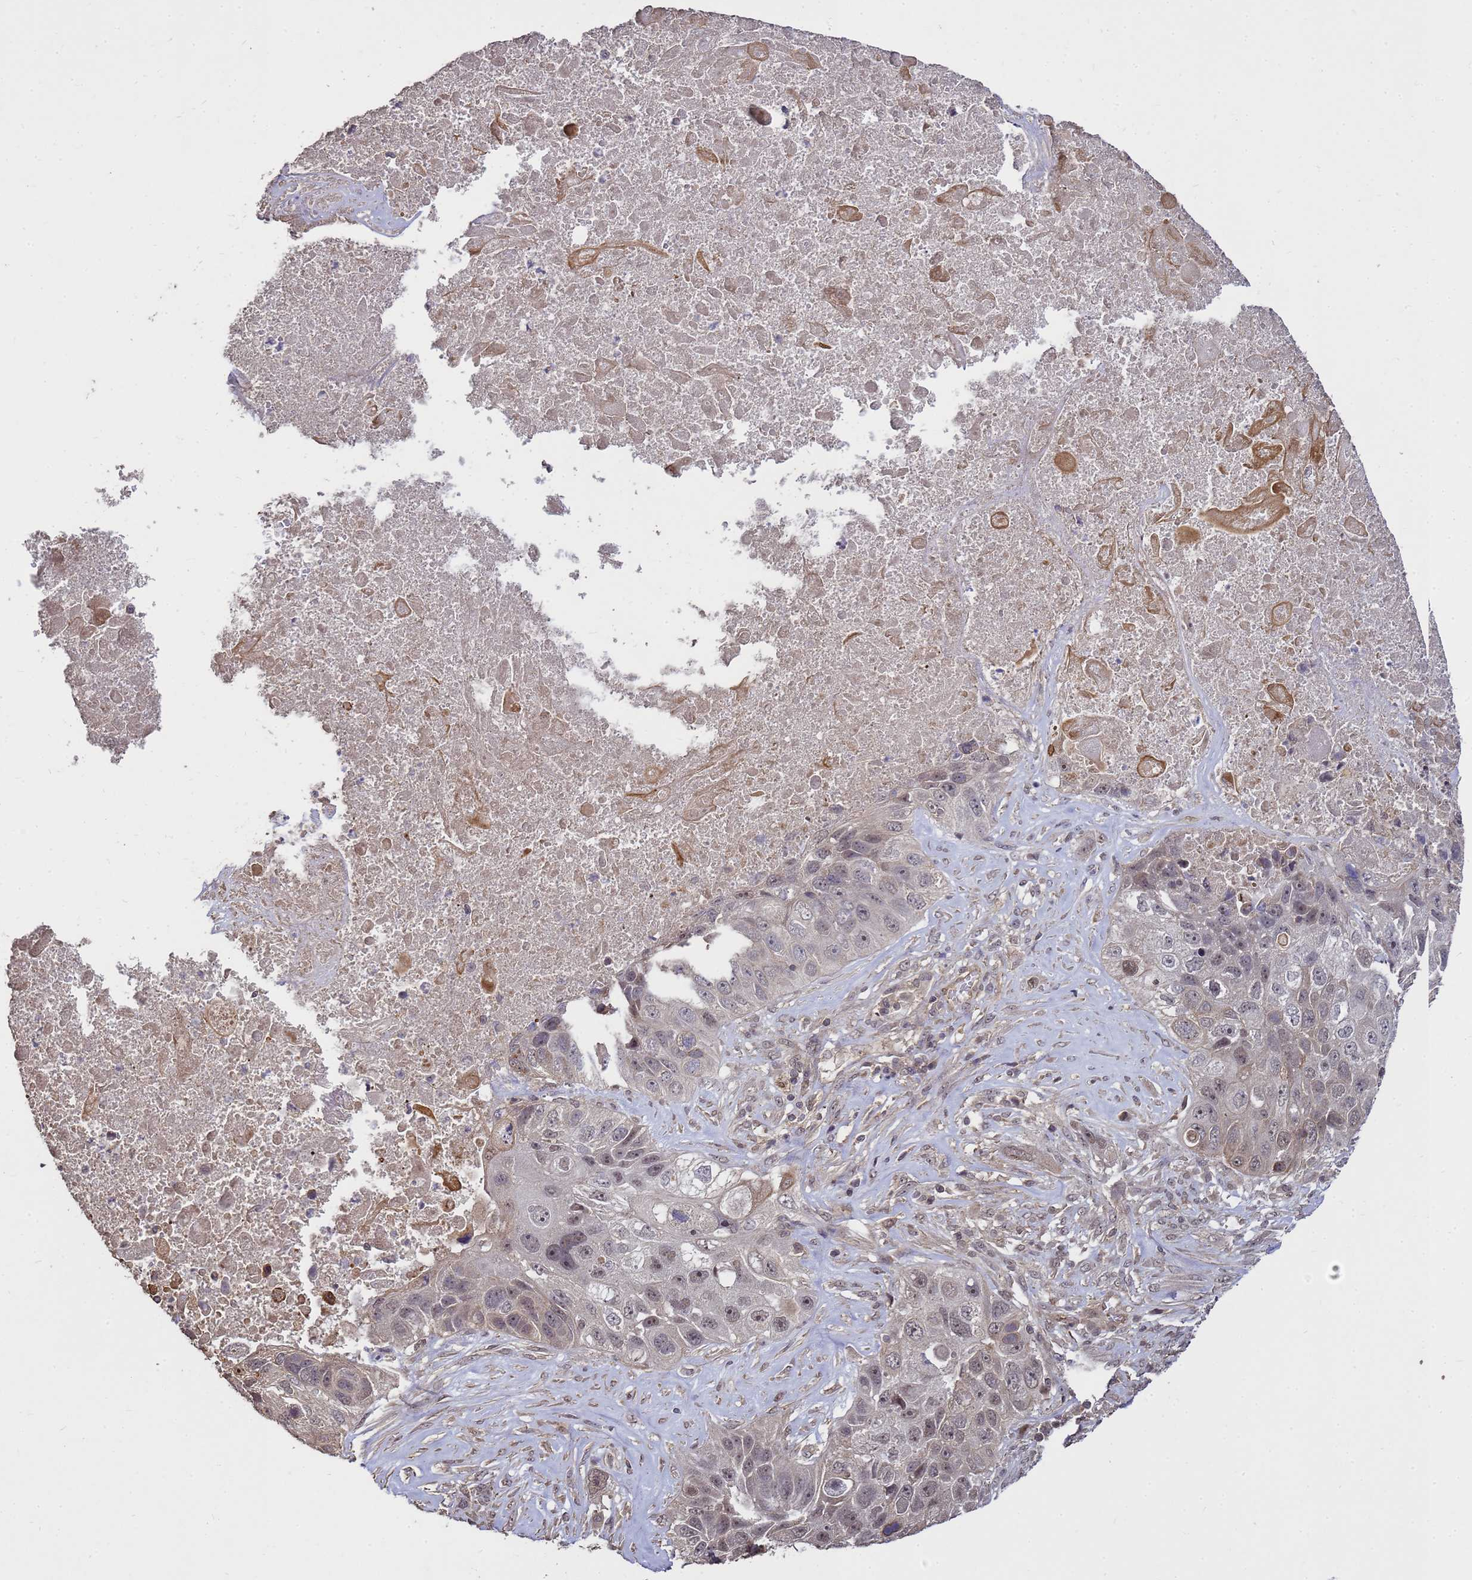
{"staining": {"intensity": "weak", "quantity": "<25%", "location": "nuclear"}, "tissue": "lung cancer", "cell_type": "Tumor cells", "image_type": "cancer", "snomed": [{"axis": "morphology", "description": "Squamous cell carcinoma, NOS"}, {"axis": "topography", "description": "Lung"}], "caption": "A micrograph of human lung cancer (squamous cell carcinoma) is negative for staining in tumor cells.", "gene": "CRBN", "patient": {"sex": "male", "age": 61}}